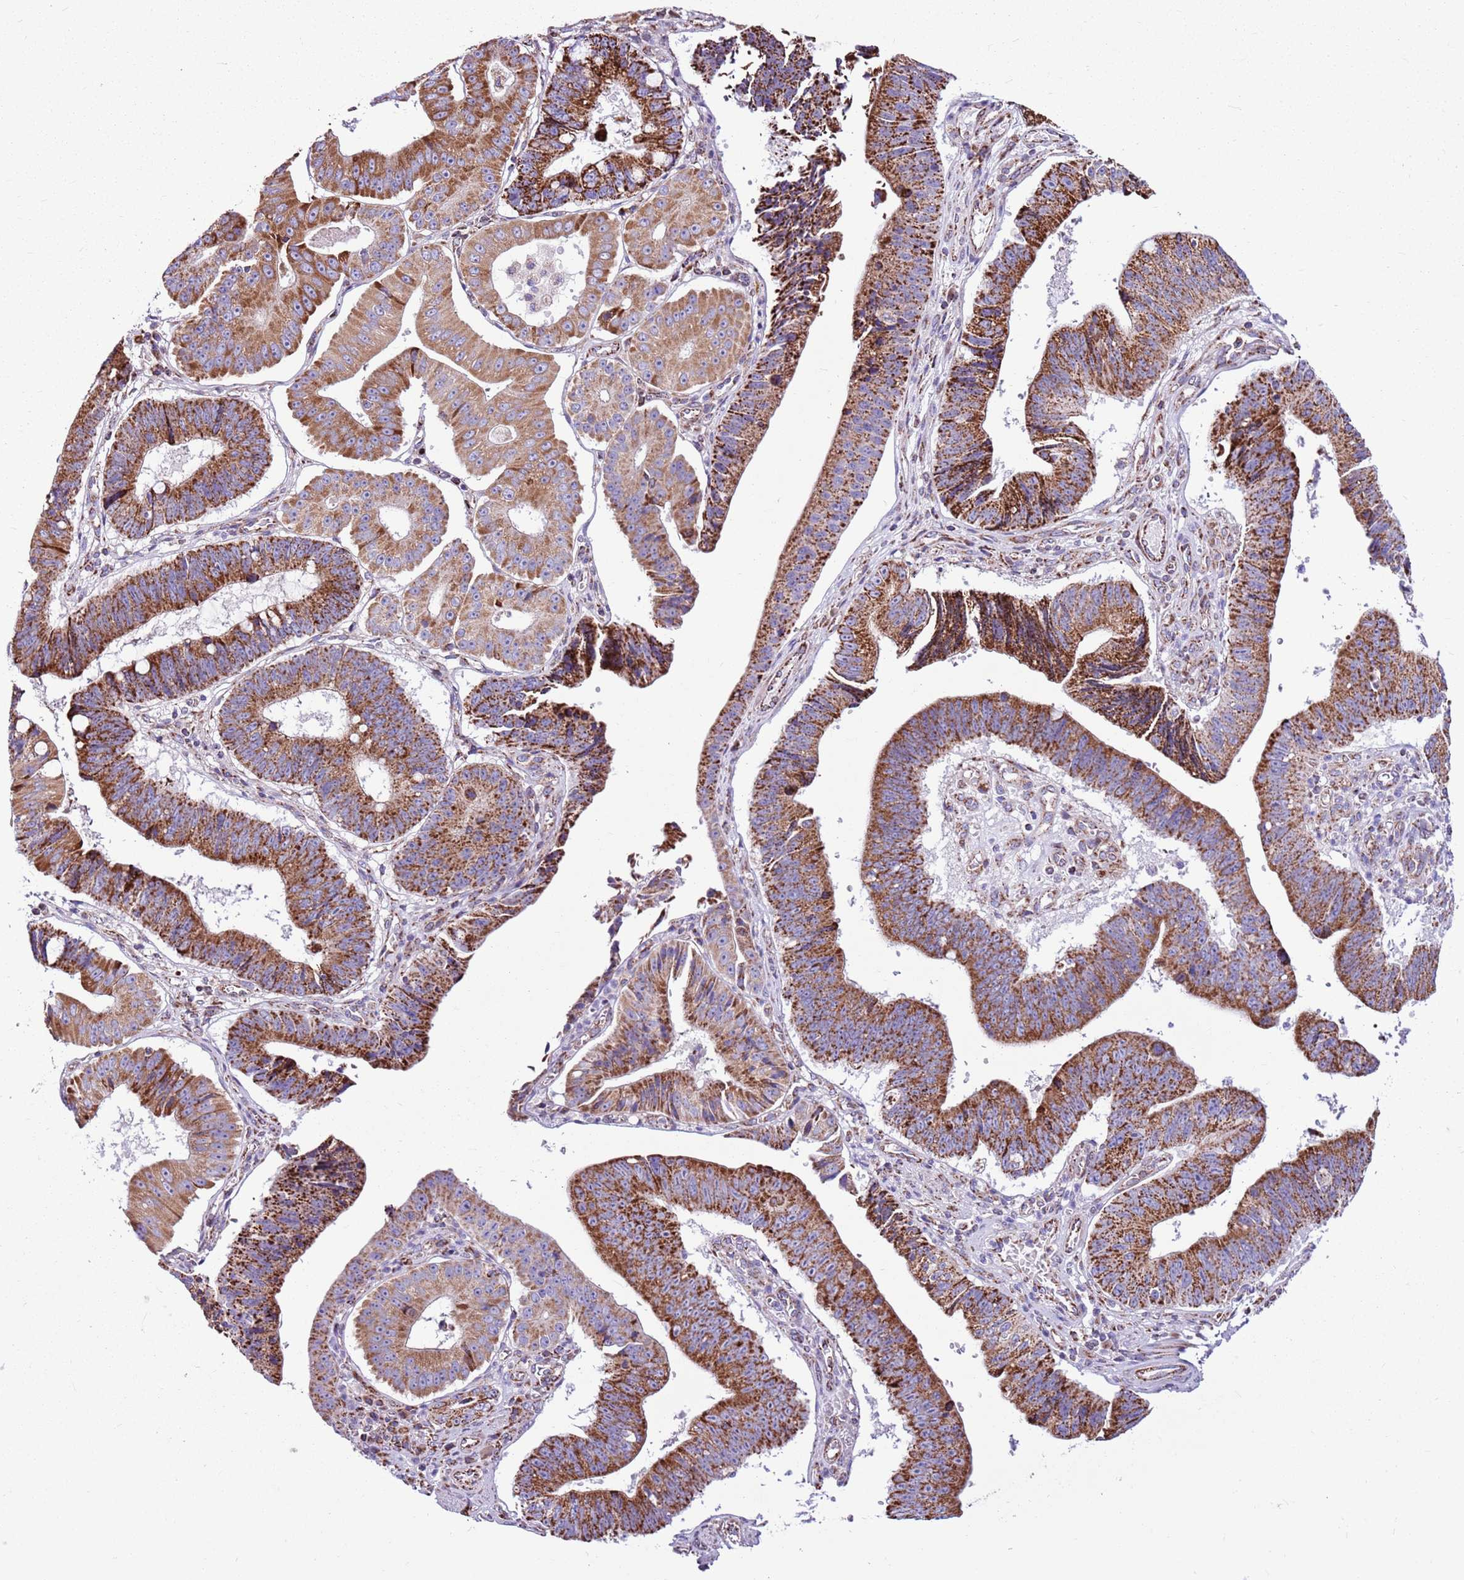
{"staining": {"intensity": "strong", "quantity": ">75%", "location": "cytoplasmic/membranous"}, "tissue": "stomach cancer", "cell_type": "Tumor cells", "image_type": "cancer", "snomed": [{"axis": "morphology", "description": "Adenocarcinoma, NOS"}, {"axis": "topography", "description": "Stomach"}], "caption": "Brown immunohistochemical staining in human stomach adenocarcinoma reveals strong cytoplasmic/membranous expression in approximately >75% of tumor cells.", "gene": "HECTD4", "patient": {"sex": "male", "age": 59}}